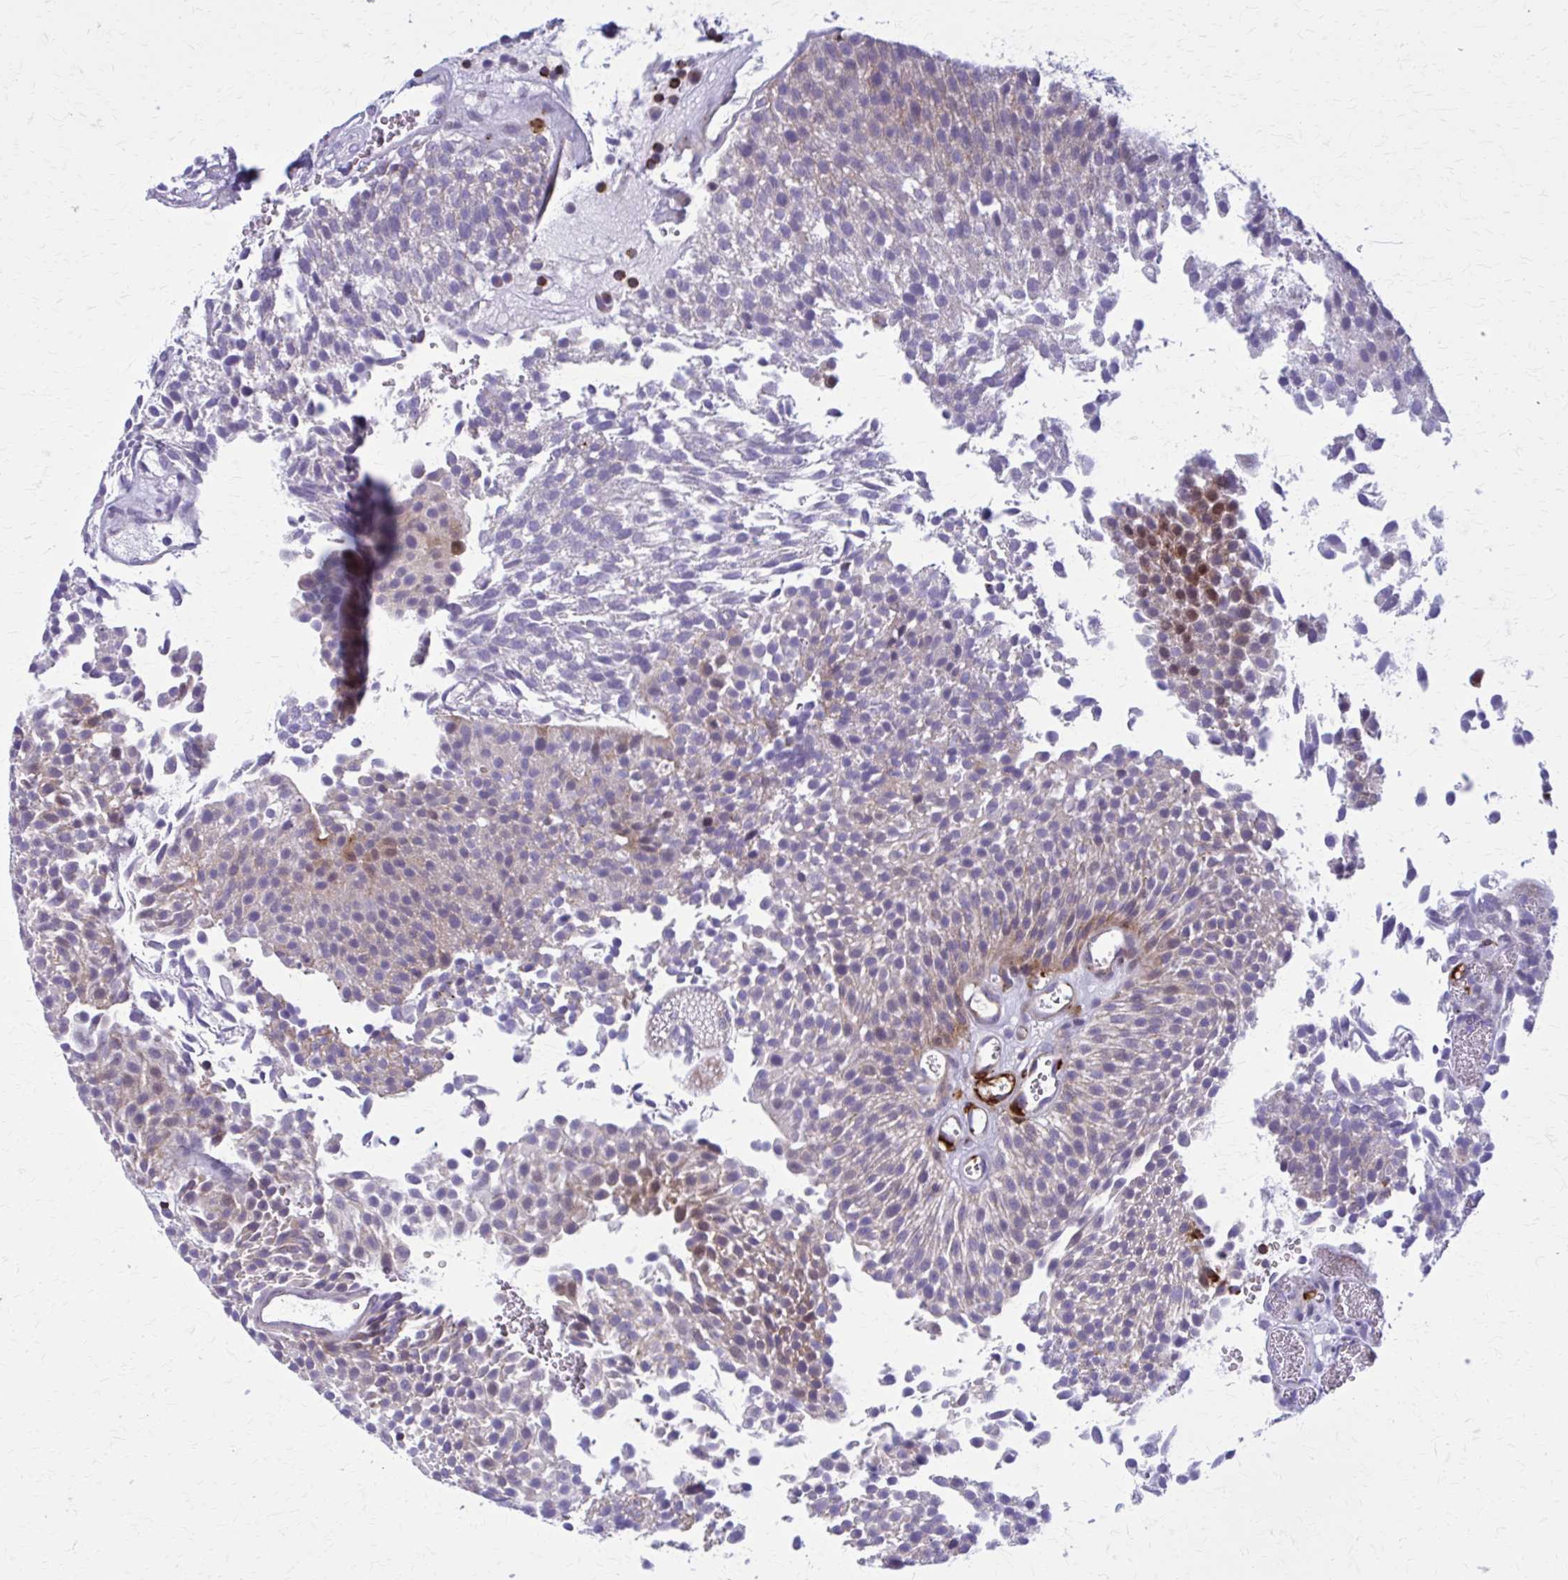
{"staining": {"intensity": "moderate", "quantity": "<25%", "location": "cytoplasmic/membranous"}, "tissue": "urothelial cancer", "cell_type": "Tumor cells", "image_type": "cancer", "snomed": [{"axis": "morphology", "description": "Urothelial carcinoma, Low grade"}, {"axis": "topography", "description": "Urinary bladder"}], "caption": "Immunohistochemistry (IHC) micrograph of low-grade urothelial carcinoma stained for a protein (brown), which displays low levels of moderate cytoplasmic/membranous expression in about <25% of tumor cells.", "gene": "PEDS1", "patient": {"sex": "female", "age": 79}}